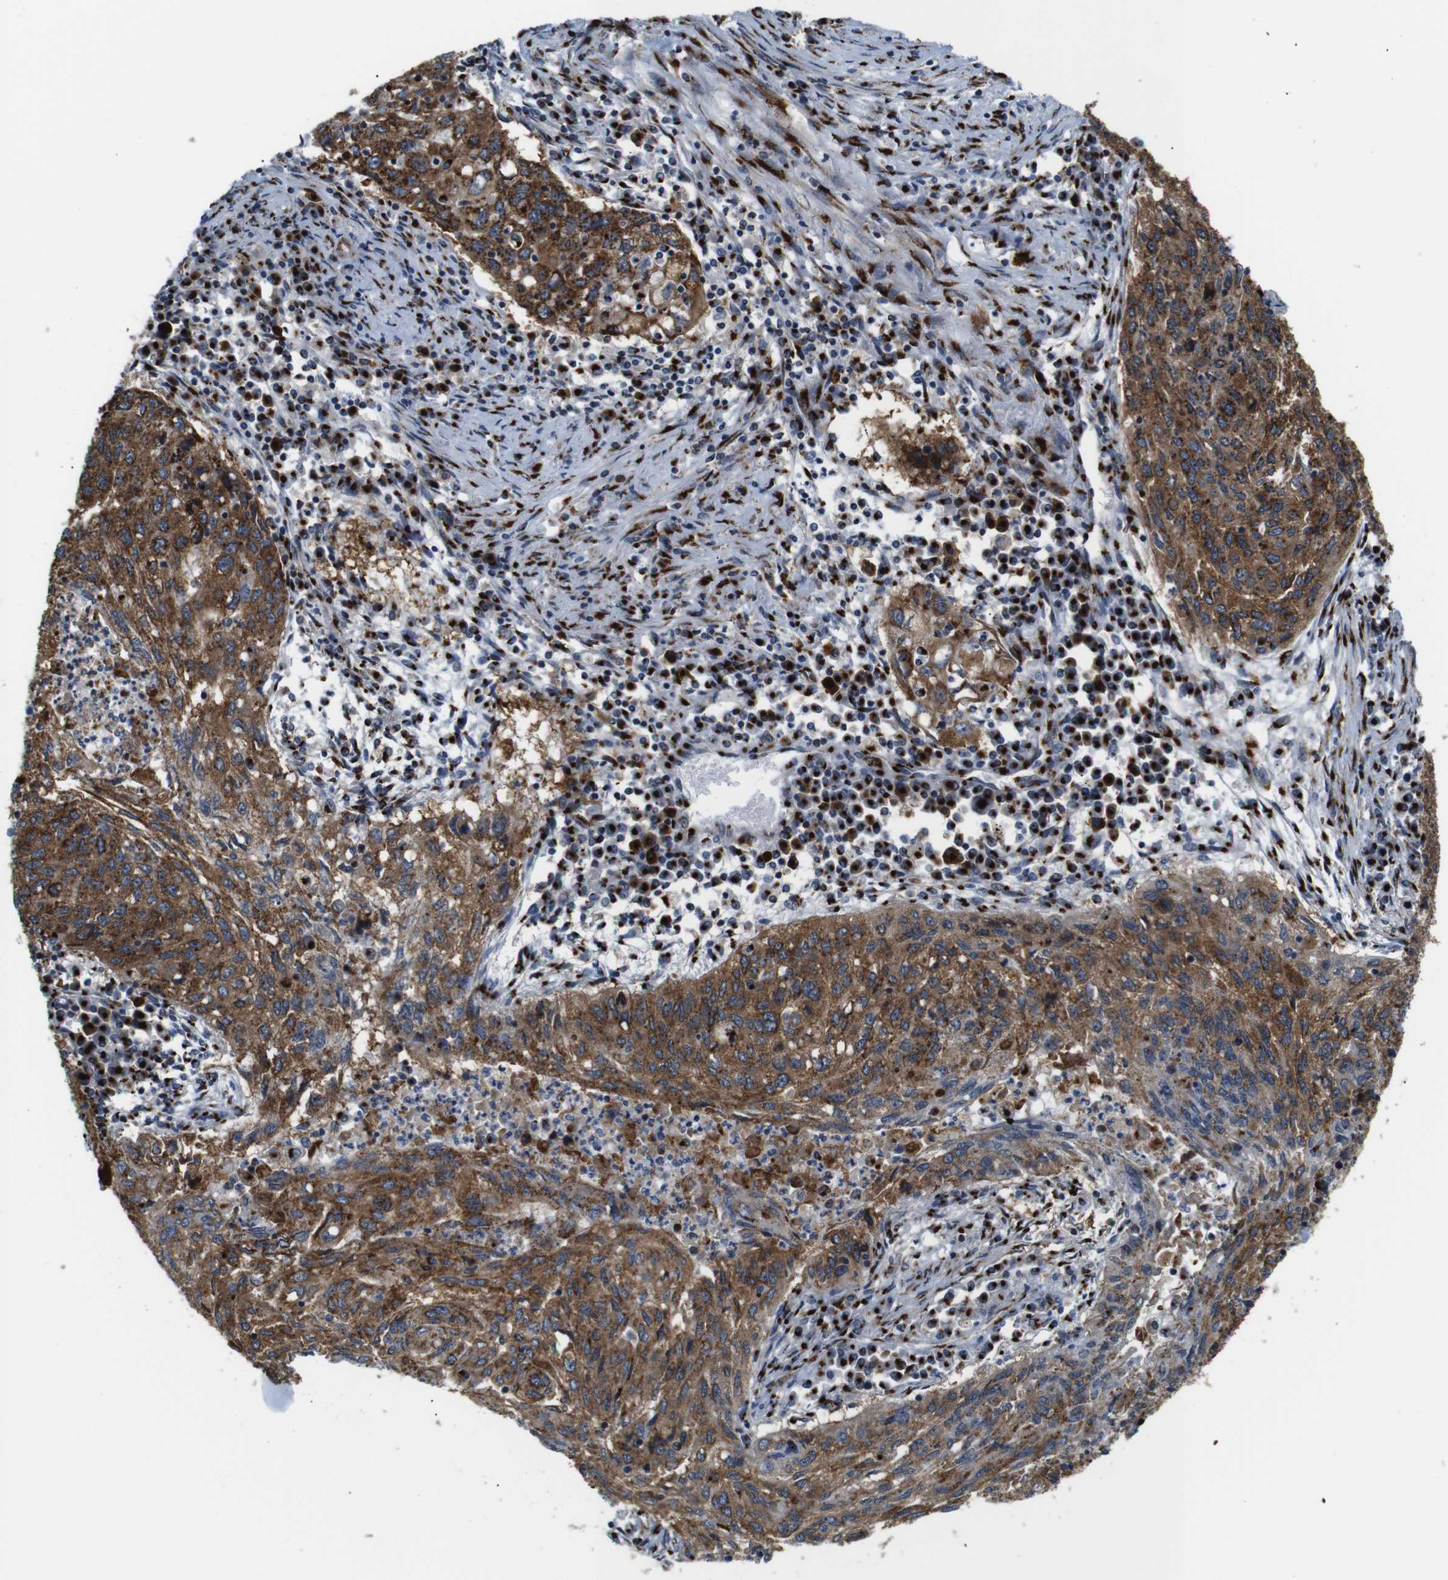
{"staining": {"intensity": "strong", "quantity": ">75%", "location": "cytoplasmic/membranous"}, "tissue": "lung cancer", "cell_type": "Tumor cells", "image_type": "cancer", "snomed": [{"axis": "morphology", "description": "Squamous cell carcinoma, NOS"}, {"axis": "topography", "description": "Lung"}], "caption": "Immunohistochemical staining of lung squamous cell carcinoma exhibits high levels of strong cytoplasmic/membranous positivity in about >75% of tumor cells.", "gene": "TGOLN2", "patient": {"sex": "female", "age": 63}}